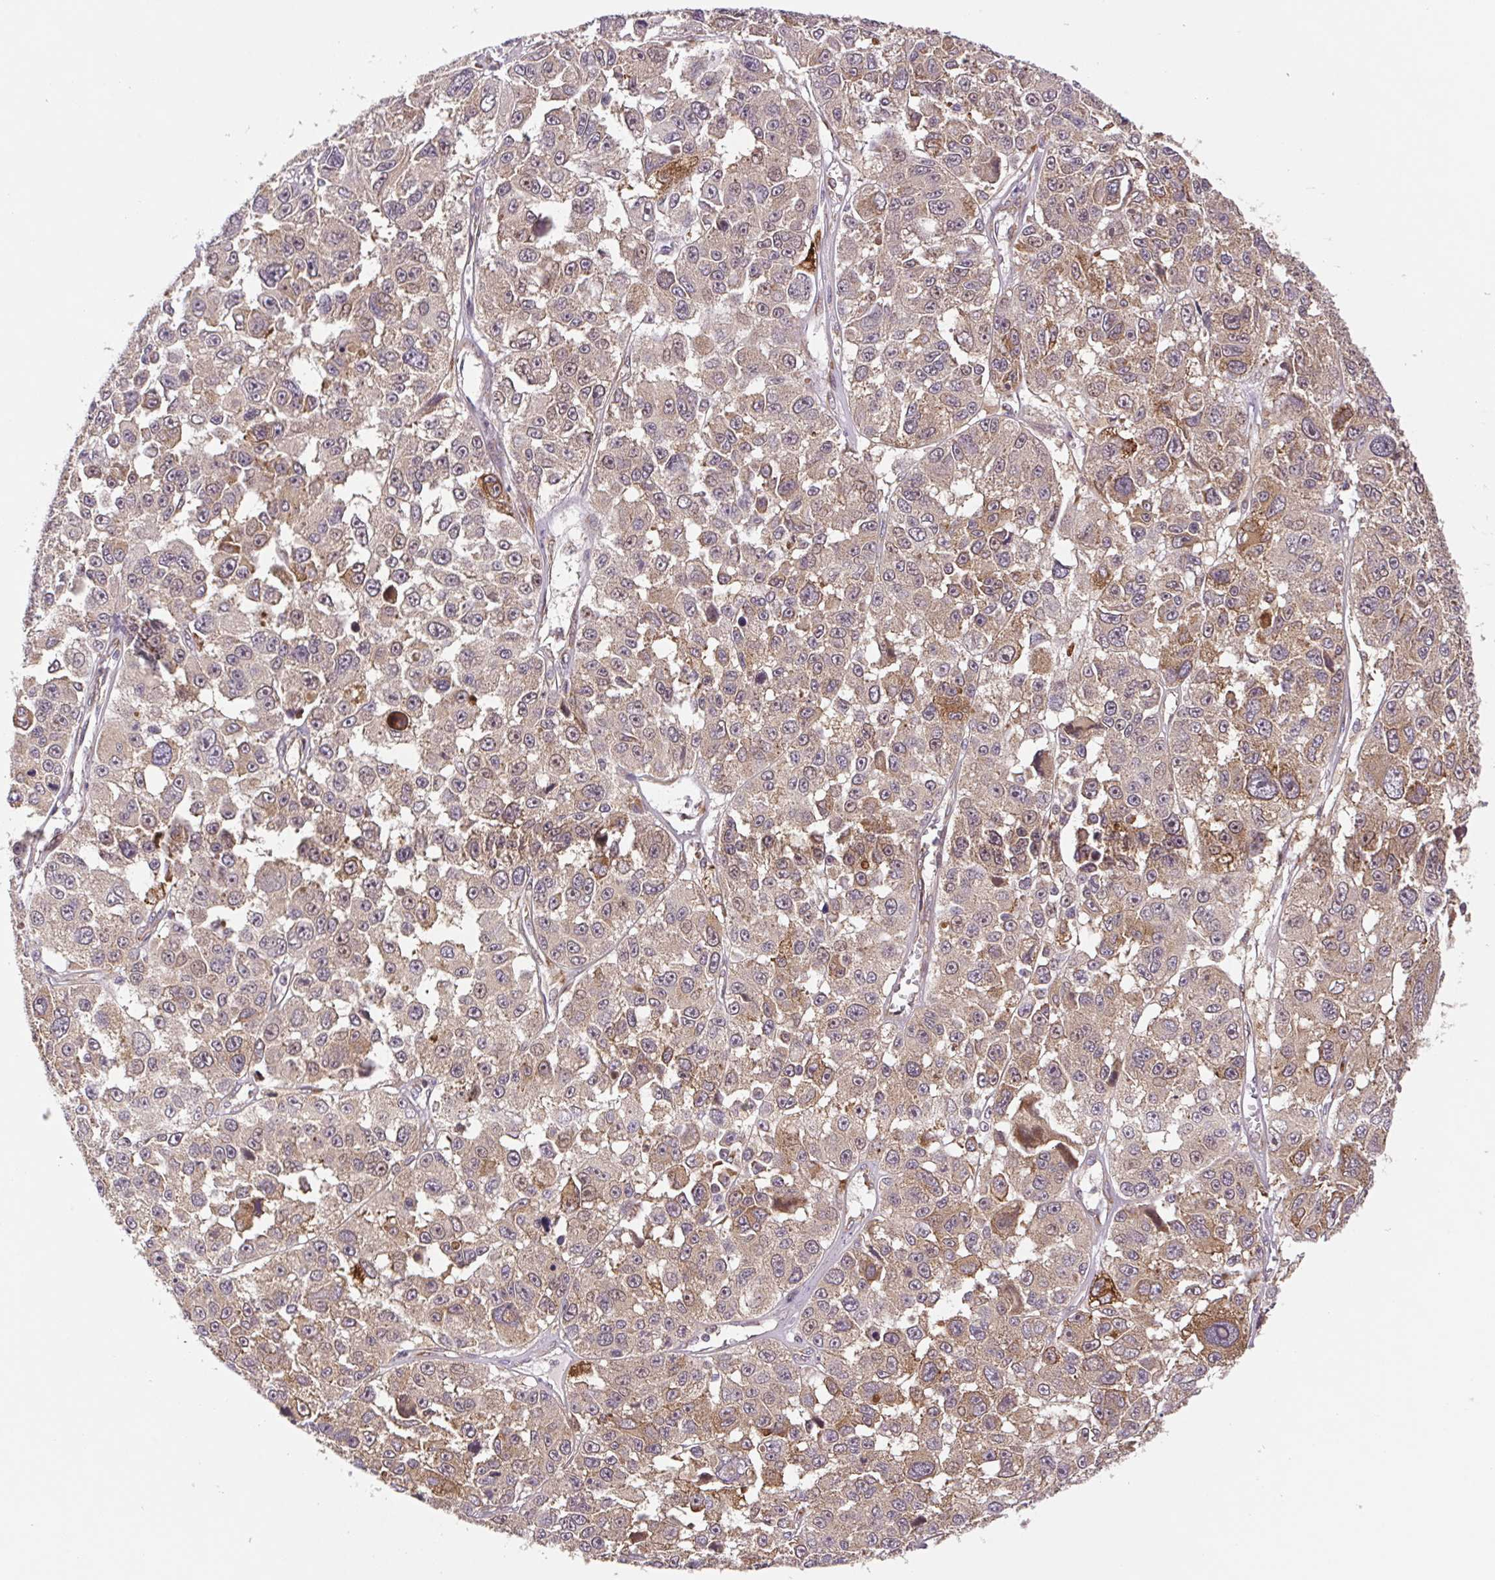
{"staining": {"intensity": "moderate", "quantity": ">75%", "location": "cytoplasmic/membranous"}, "tissue": "melanoma", "cell_type": "Tumor cells", "image_type": "cancer", "snomed": [{"axis": "morphology", "description": "Malignant melanoma, NOS"}, {"axis": "topography", "description": "Skin"}], "caption": "Protein staining of melanoma tissue shows moderate cytoplasmic/membranous positivity in about >75% of tumor cells.", "gene": "LYPD5", "patient": {"sex": "female", "age": 66}}